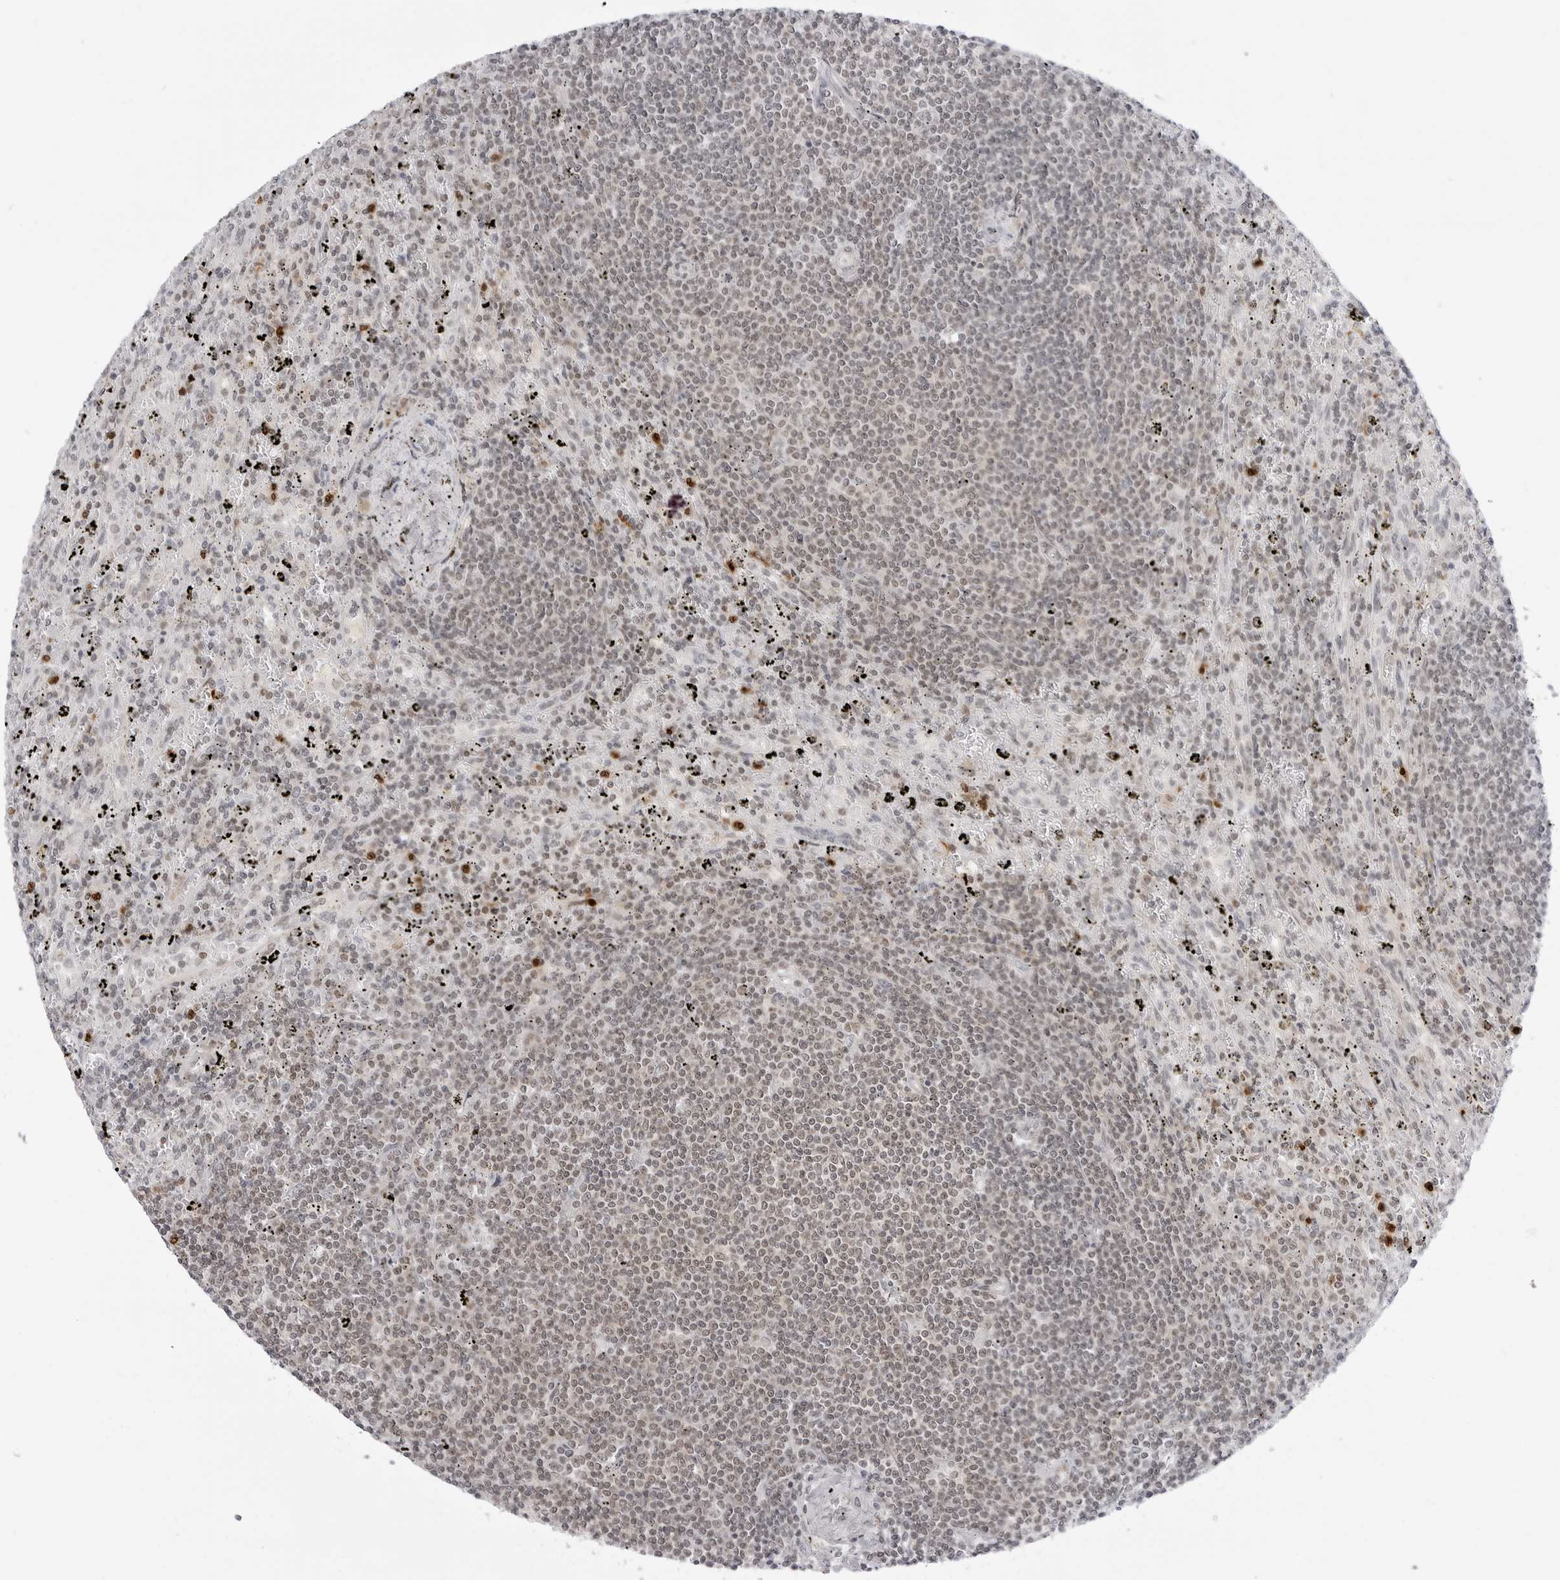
{"staining": {"intensity": "weak", "quantity": "25%-75%", "location": "nuclear"}, "tissue": "lymphoma", "cell_type": "Tumor cells", "image_type": "cancer", "snomed": [{"axis": "morphology", "description": "Malignant lymphoma, non-Hodgkin's type, Low grade"}, {"axis": "topography", "description": "Spleen"}], "caption": "This is an image of immunohistochemistry staining of low-grade malignant lymphoma, non-Hodgkin's type, which shows weak staining in the nuclear of tumor cells.", "gene": "PPP2R5C", "patient": {"sex": "male", "age": 76}}